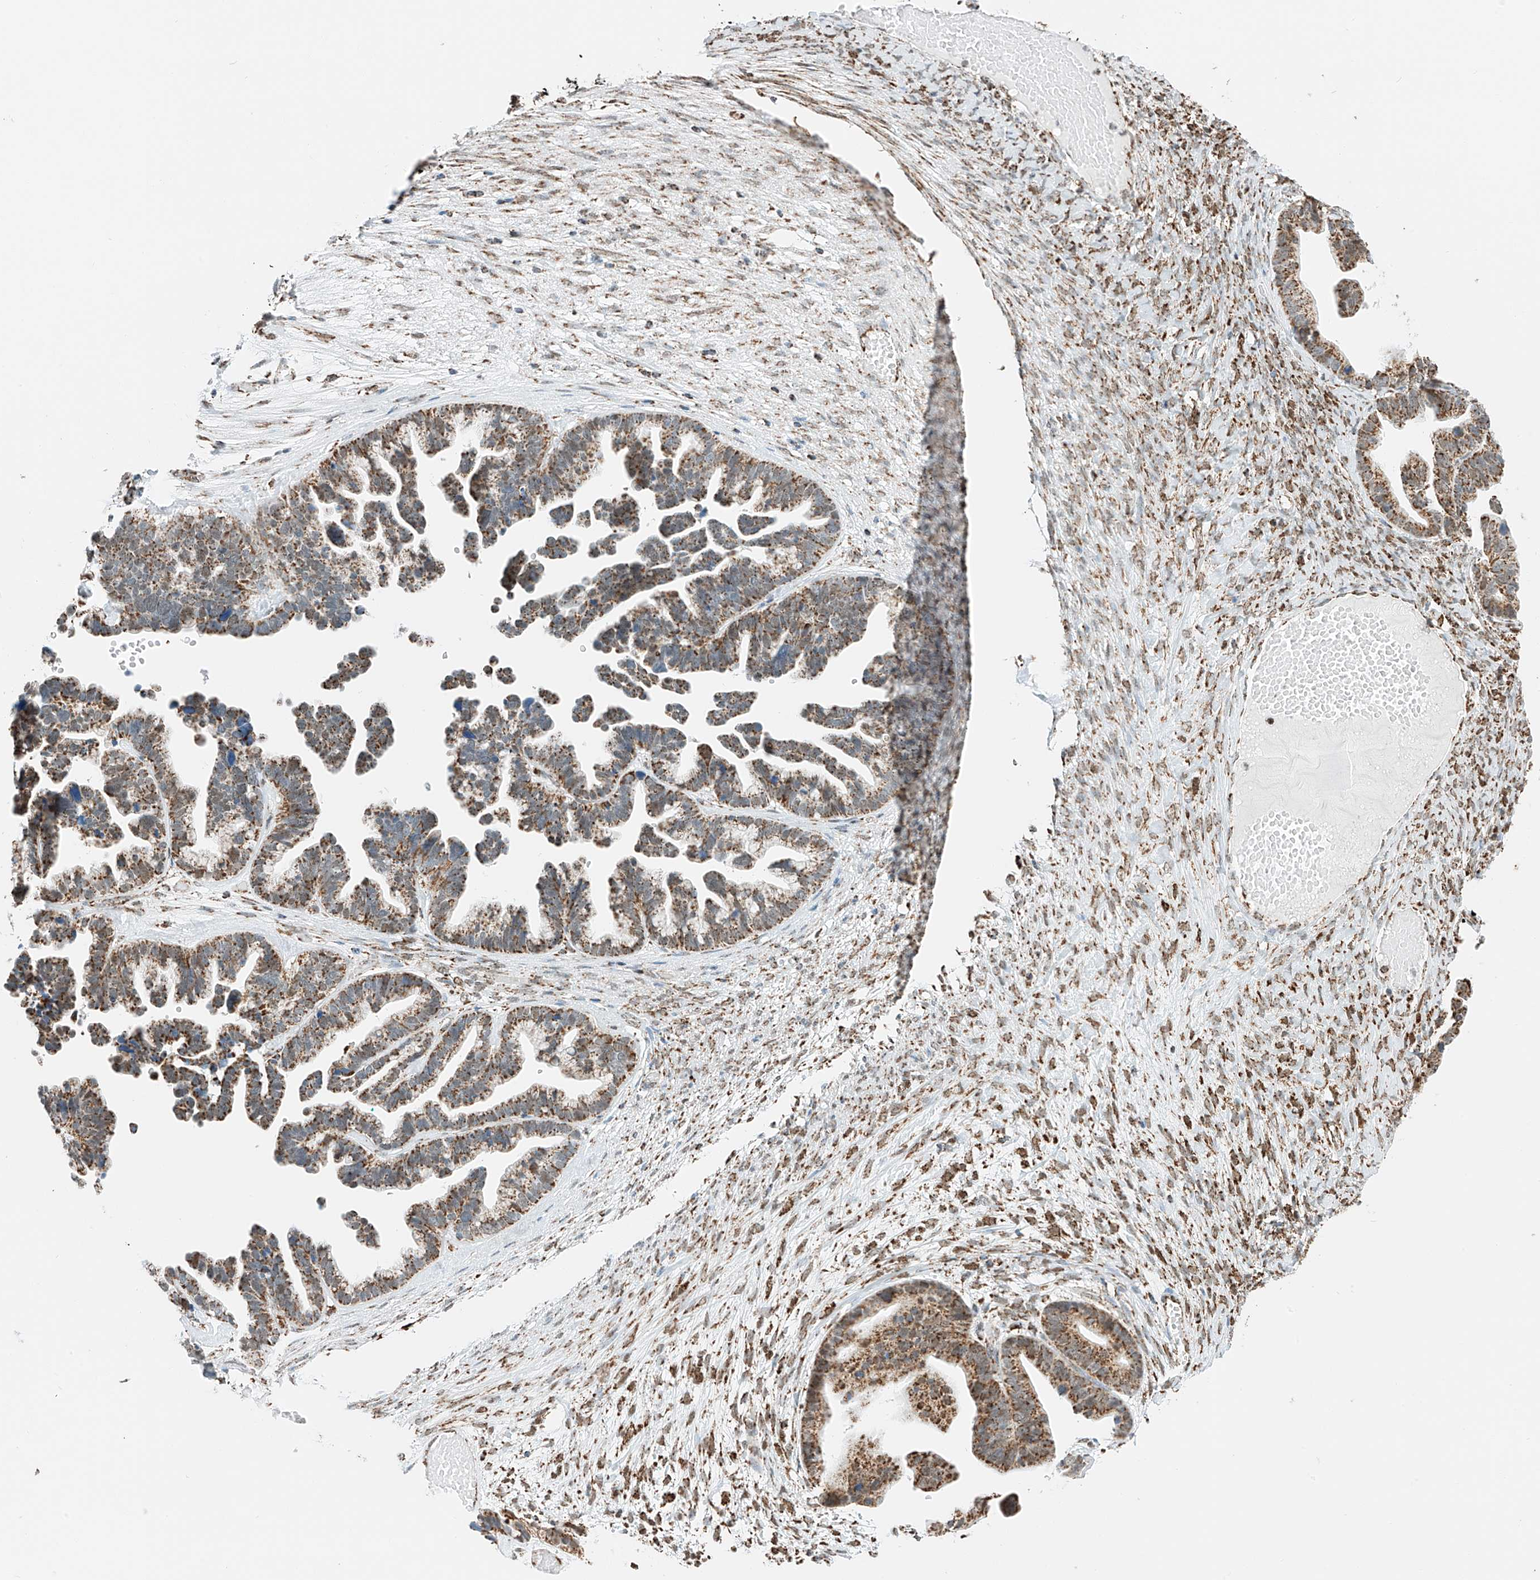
{"staining": {"intensity": "moderate", "quantity": ">75%", "location": "cytoplasmic/membranous"}, "tissue": "ovarian cancer", "cell_type": "Tumor cells", "image_type": "cancer", "snomed": [{"axis": "morphology", "description": "Cystadenocarcinoma, serous, NOS"}, {"axis": "topography", "description": "Ovary"}], "caption": "DAB (3,3'-diaminobenzidine) immunohistochemical staining of human ovarian cancer (serous cystadenocarcinoma) displays moderate cytoplasmic/membranous protein staining in approximately >75% of tumor cells. The staining was performed using DAB, with brown indicating positive protein expression. Nuclei are stained blue with hematoxylin.", "gene": "PPA2", "patient": {"sex": "female", "age": 56}}